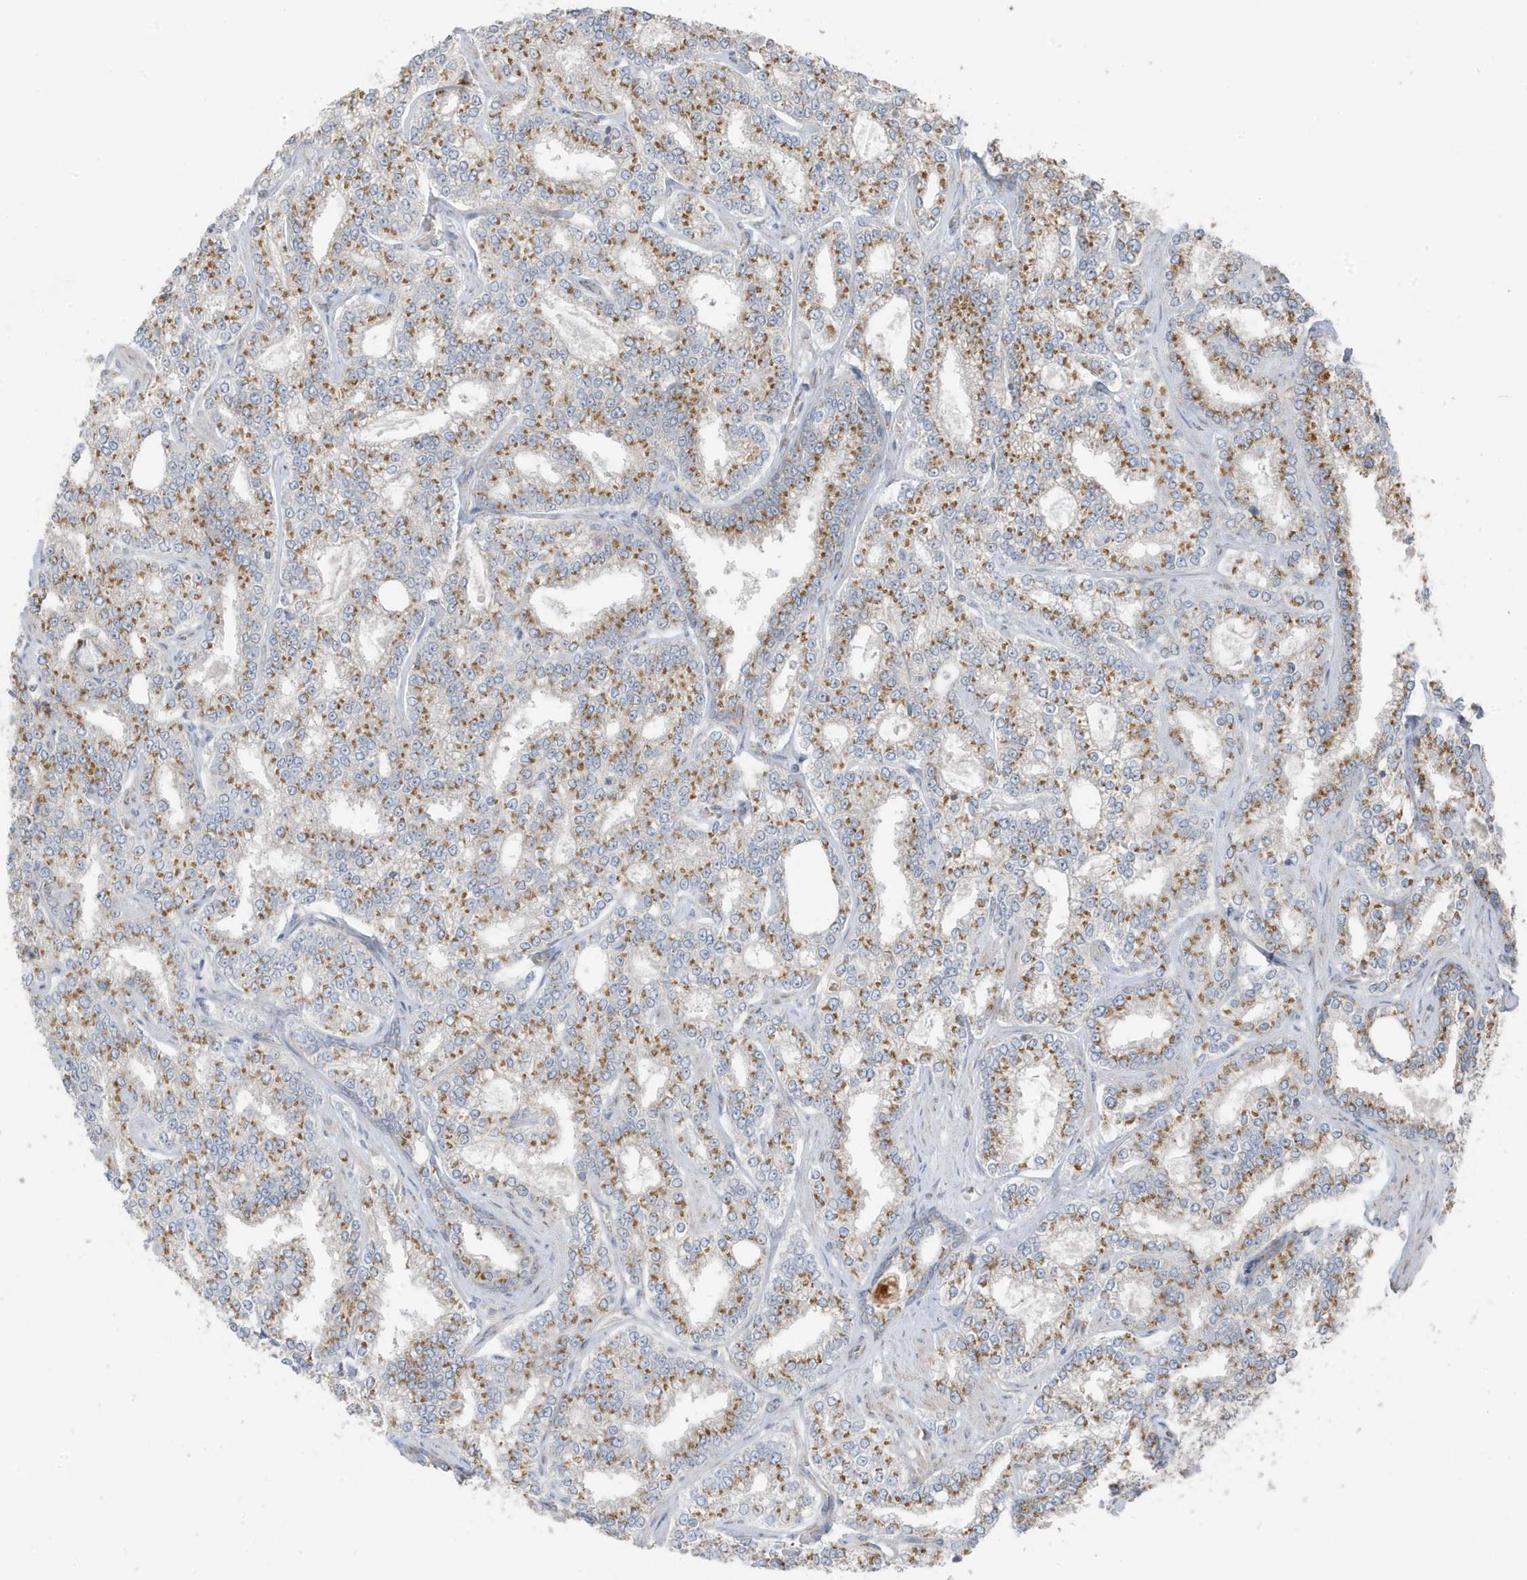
{"staining": {"intensity": "moderate", "quantity": ">75%", "location": "cytoplasmic/membranous"}, "tissue": "prostate cancer", "cell_type": "Tumor cells", "image_type": "cancer", "snomed": [{"axis": "morphology", "description": "Normal tissue, NOS"}, {"axis": "morphology", "description": "Adenocarcinoma, High grade"}, {"axis": "topography", "description": "Prostate"}], "caption": "Protein expression analysis of human prostate cancer reveals moderate cytoplasmic/membranous expression in about >75% of tumor cells.", "gene": "GOLGA4", "patient": {"sex": "male", "age": 83}}